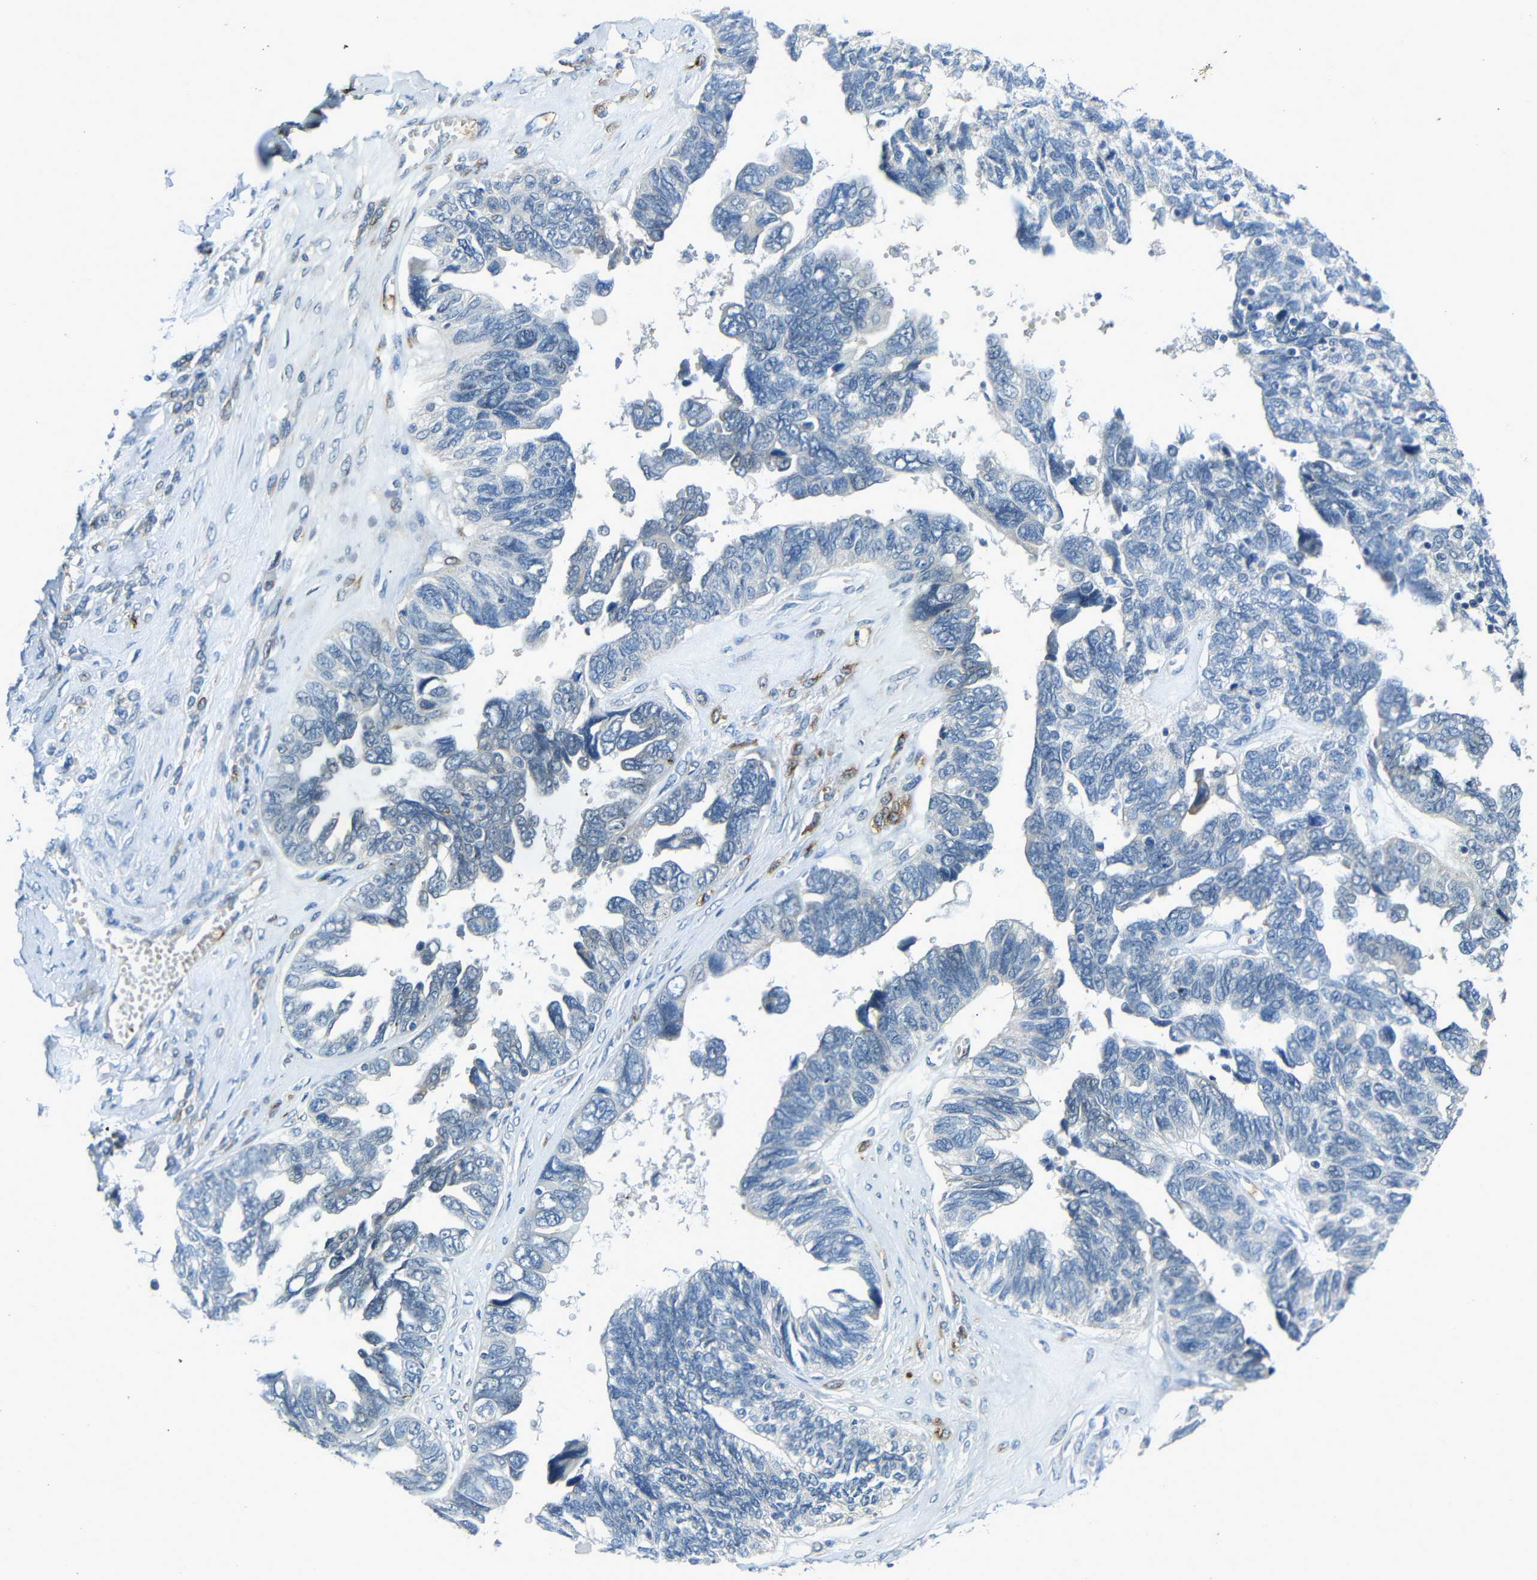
{"staining": {"intensity": "negative", "quantity": "none", "location": "none"}, "tissue": "ovarian cancer", "cell_type": "Tumor cells", "image_type": "cancer", "snomed": [{"axis": "morphology", "description": "Cystadenocarcinoma, serous, NOS"}, {"axis": "topography", "description": "Ovary"}], "caption": "IHC histopathology image of serous cystadenocarcinoma (ovarian) stained for a protein (brown), which demonstrates no staining in tumor cells. (DAB (3,3'-diaminobenzidine) immunohistochemistry (IHC) with hematoxylin counter stain).", "gene": "DCLK1", "patient": {"sex": "female", "age": 79}}